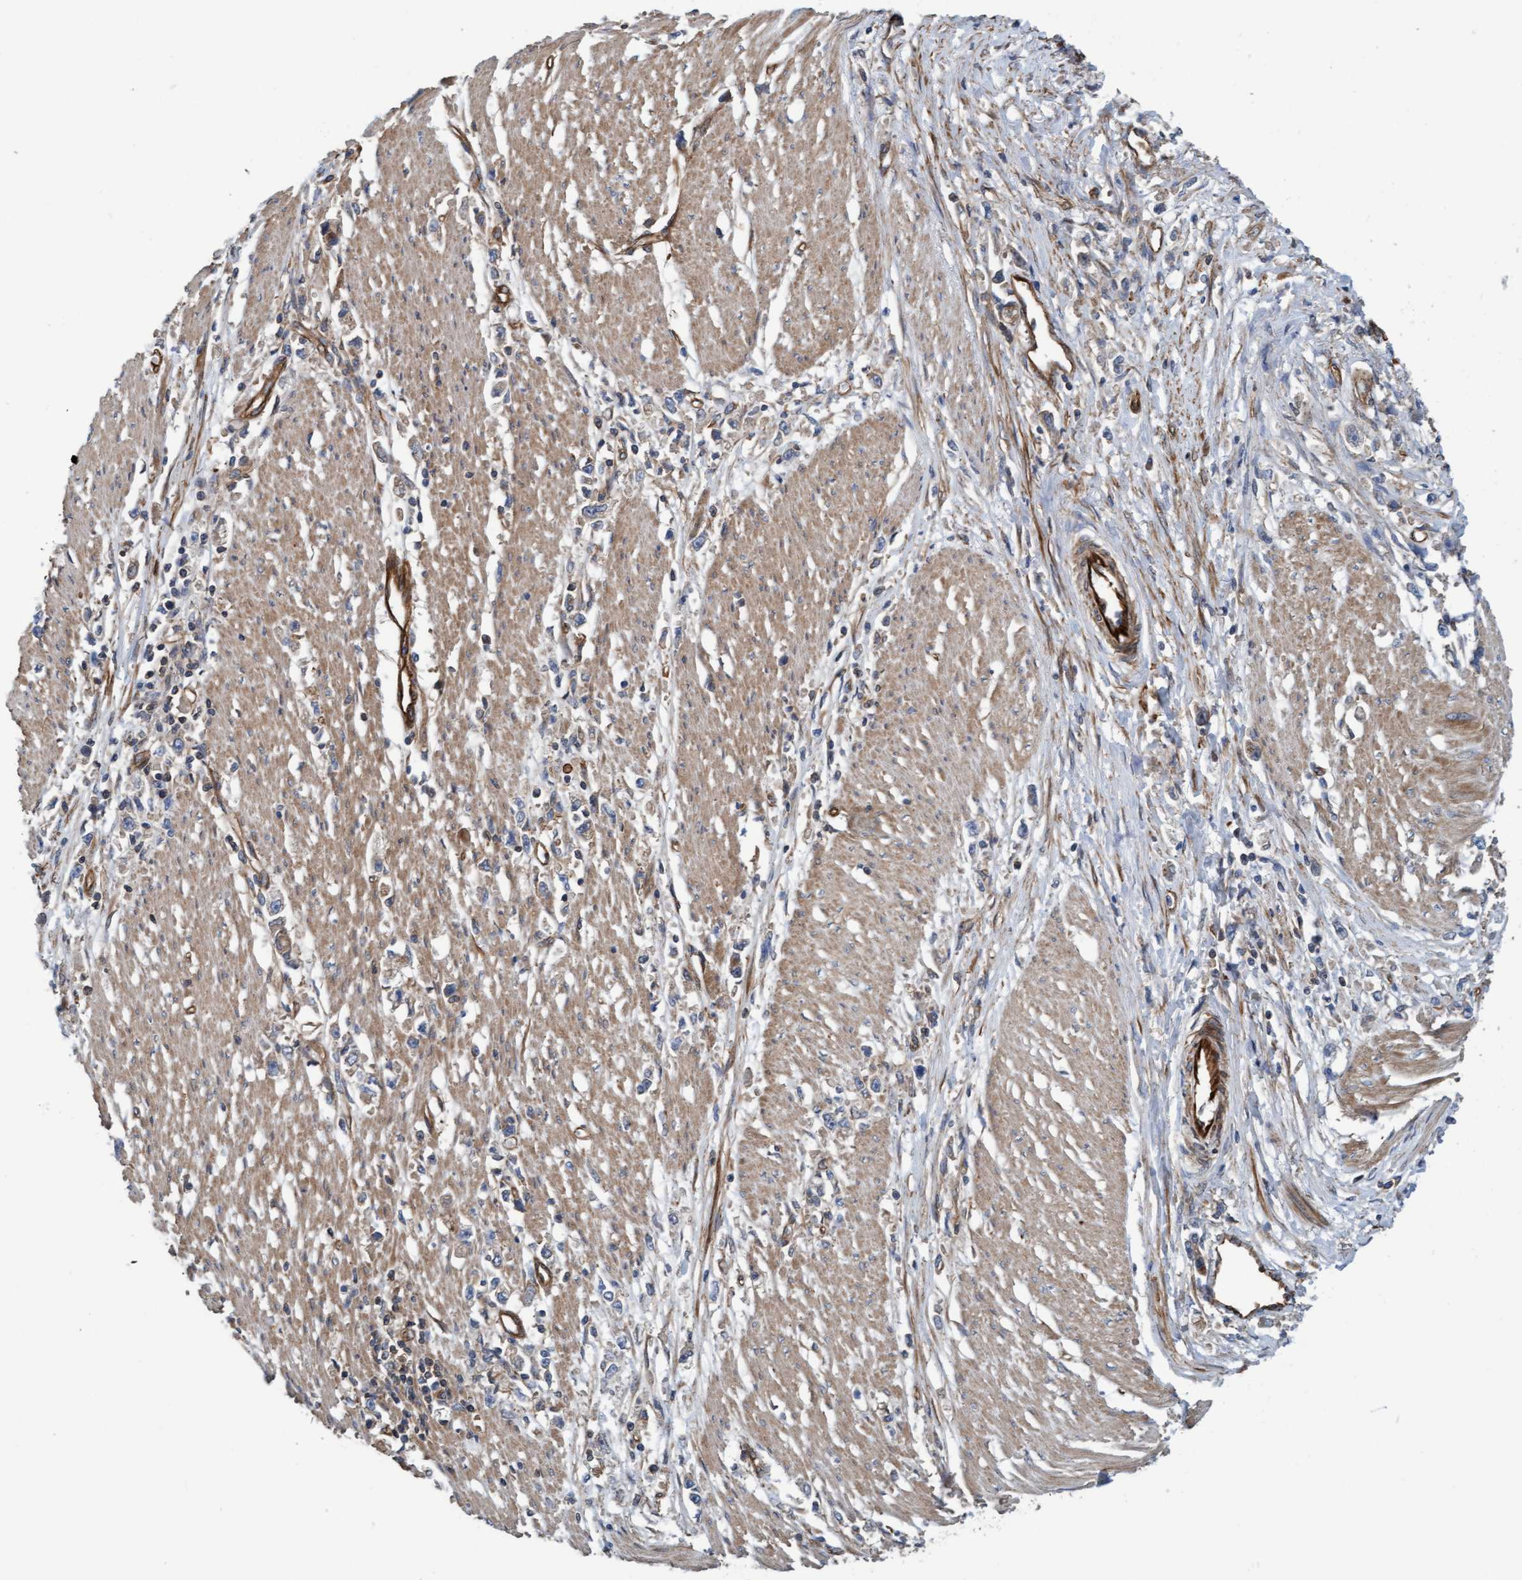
{"staining": {"intensity": "weak", "quantity": "<25%", "location": "cytoplasmic/membranous"}, "tissue": "stomach cancer", "cell_type": "Tumor cells", "image_type": "cancer", "snomed": [{"axis": "morphology", "description": "Adenocarcinoma, NOS"}, {"axis": "topography", "description": "Stomach"}], "caption": "This is an immunohistochemistry histopathology image of human stomach adenocarcinoma. There is no positivity in tumor cells.", "gene": "STXBP4", "patient": {"sex": "female", "age": 59}}